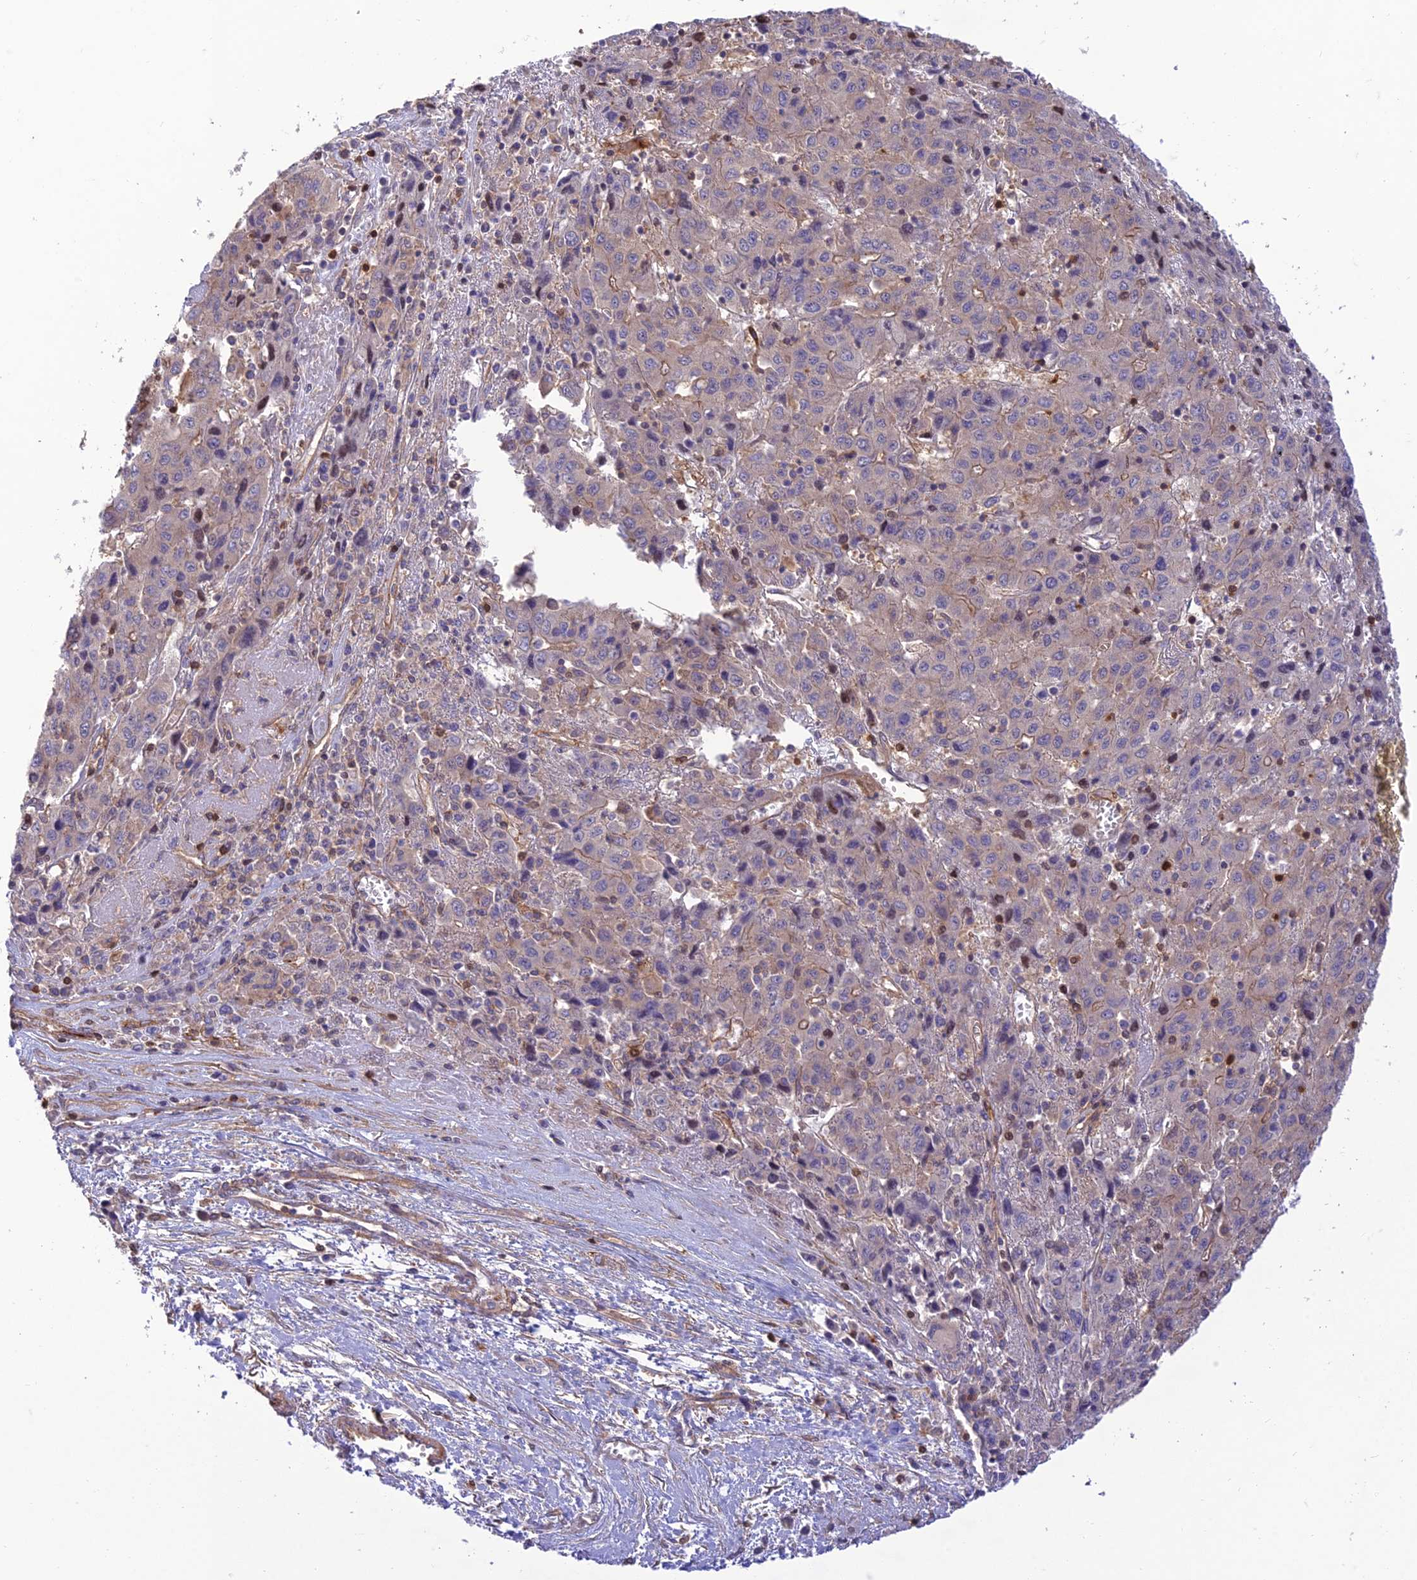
{"staining": {"intensity": "weak", "quantity": "<25%", "location": "cytoplasmic/membranous"}, "tissue": "liver cancer", "cell_type": "Tumor cells", "image_type": "cancer", "snomed": [{"axis": "morphology", "description": "Carcinoma, Hepatocellular, NOS"}, {"axis": "topography", "description": "Liver"}], "caption": "Immunohistochemistry (IHC) image of neoplastic tissue: human liver cancer (hepatocellular carcinoma) stained with DAB (3,3'-diaminobenzidine) demonstrates no significant protein staining in tumor cells.", "gene": "HPSE2", "patient": {"sex": "female", "age": 53}}